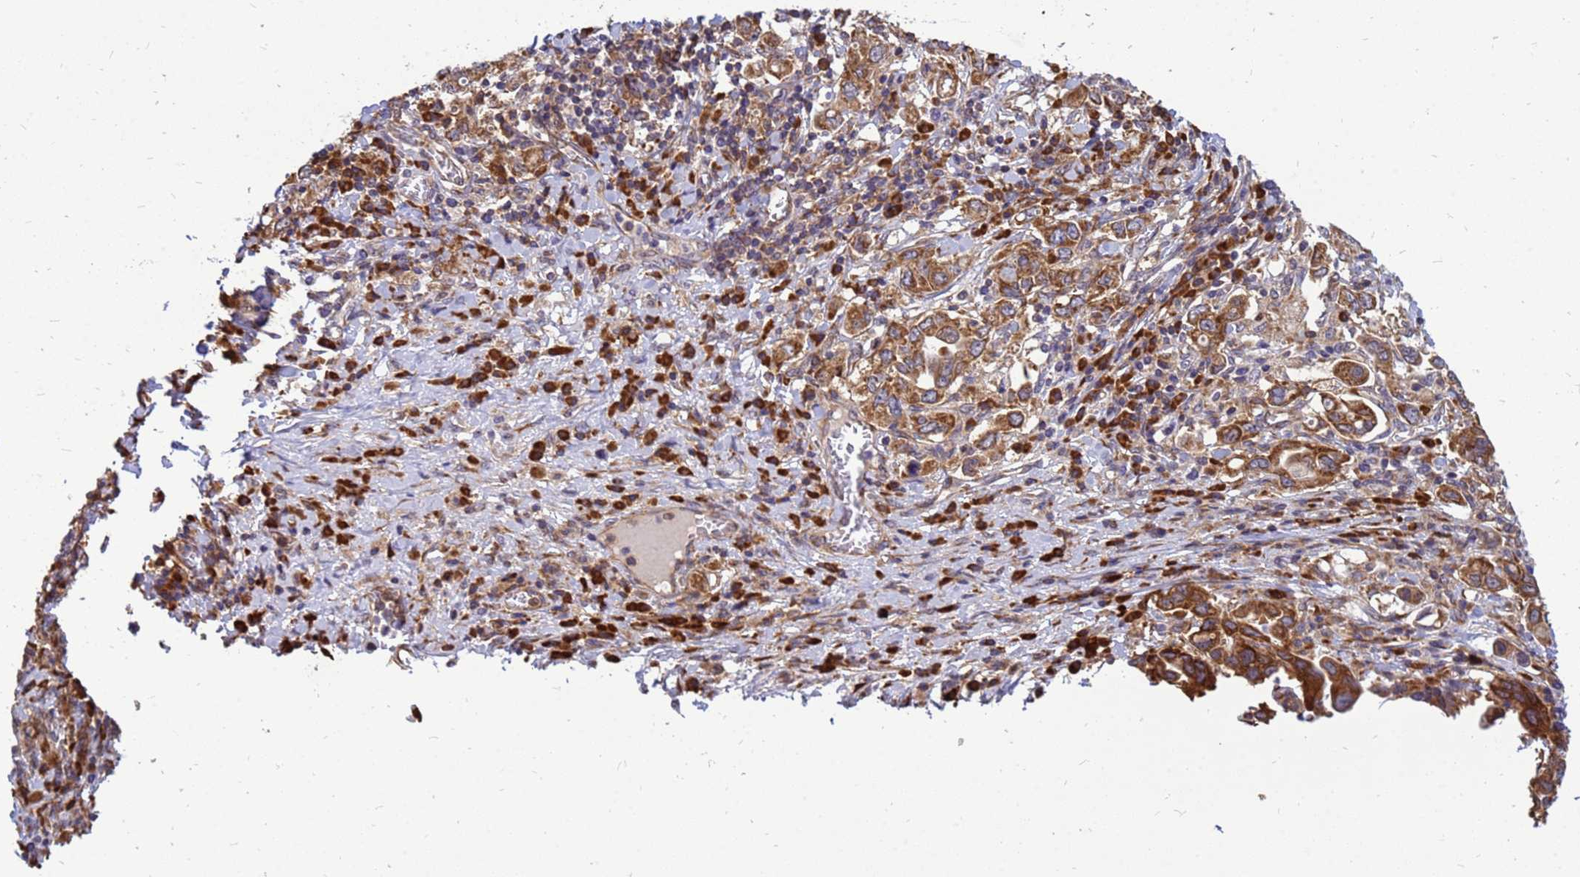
{"staining": {"intensity": "strong", "quantity": ">75%", "location": "cytoplasmic/membranous"}, "tissue": "stomach cancer", "cell_type": "Tumor cells", "image_type": "cancer", "snomed": [{"axis": "morphology", "description": "Adenocarcinoma, NOS"}, {"axis": "topography", "description": "Stomach, upper"}, {"axis": "topography", "description": "Stomach"}], "caption": "Adenocarcinoma (stomach) was stained to show a protein in brown. There is high levels of strong cytoplasmic/membranous positivity in about >75% of tumor cells.", "gene": "RPL8", "patient": {"sex": "male", "age": 62}}